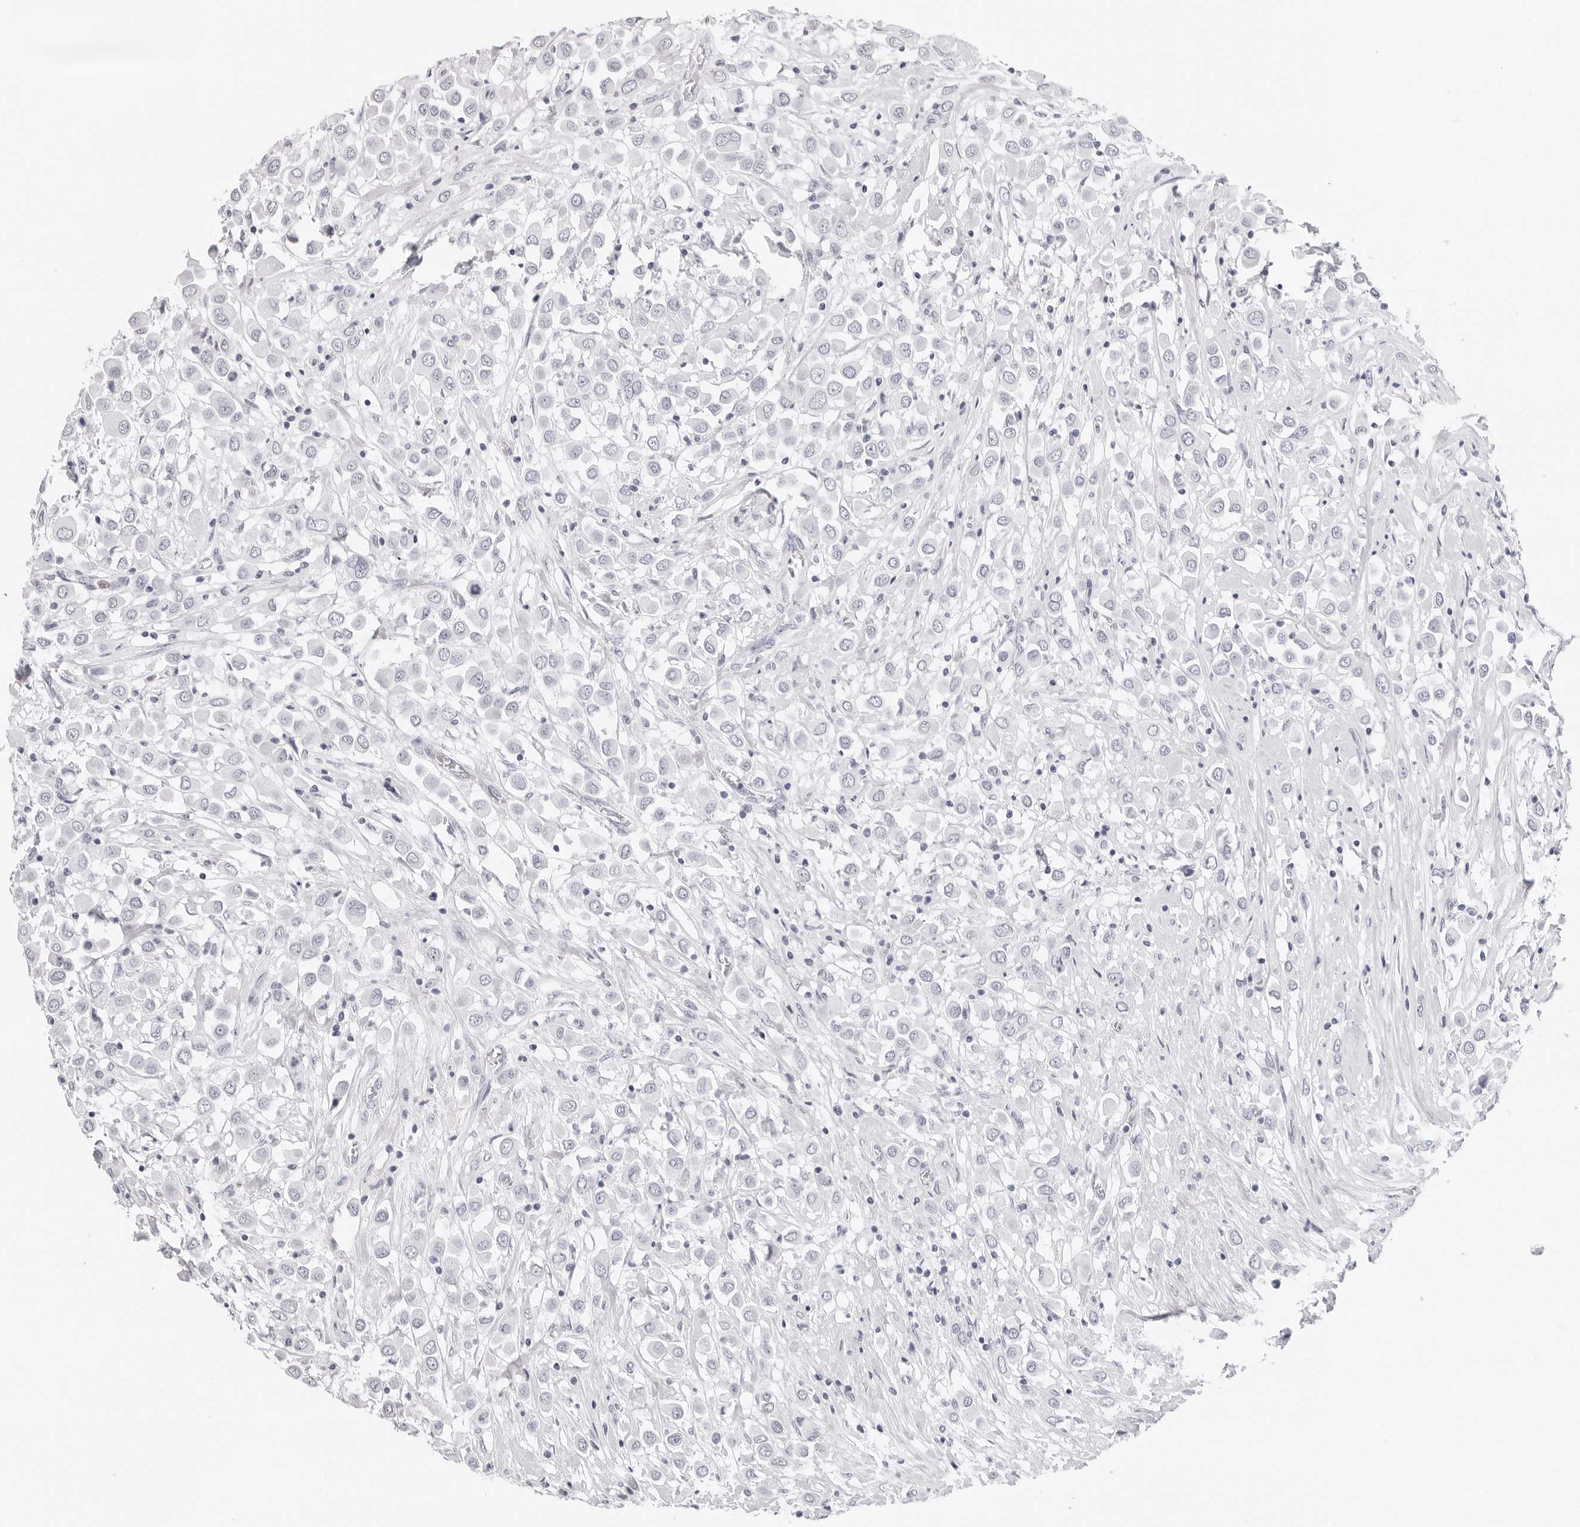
{"staining": {"intensity": "negative", "quantity": "none", "location": "none"}, "tissue": "breast cancer", "cell_type": "Tumor cells", "image_type": "cancer", "snomed": [{"axis": "morphology", "description": "Duct carcinoma"}, {"axis": "topography", "description": "Breast"}], "caption": "There is no significant expression in tumor cells of breast cancer. (IHC, brightfield microscopy, high magnification).", "gene": "AGMAT", "patient": {"sex": "female", "age": 61}}